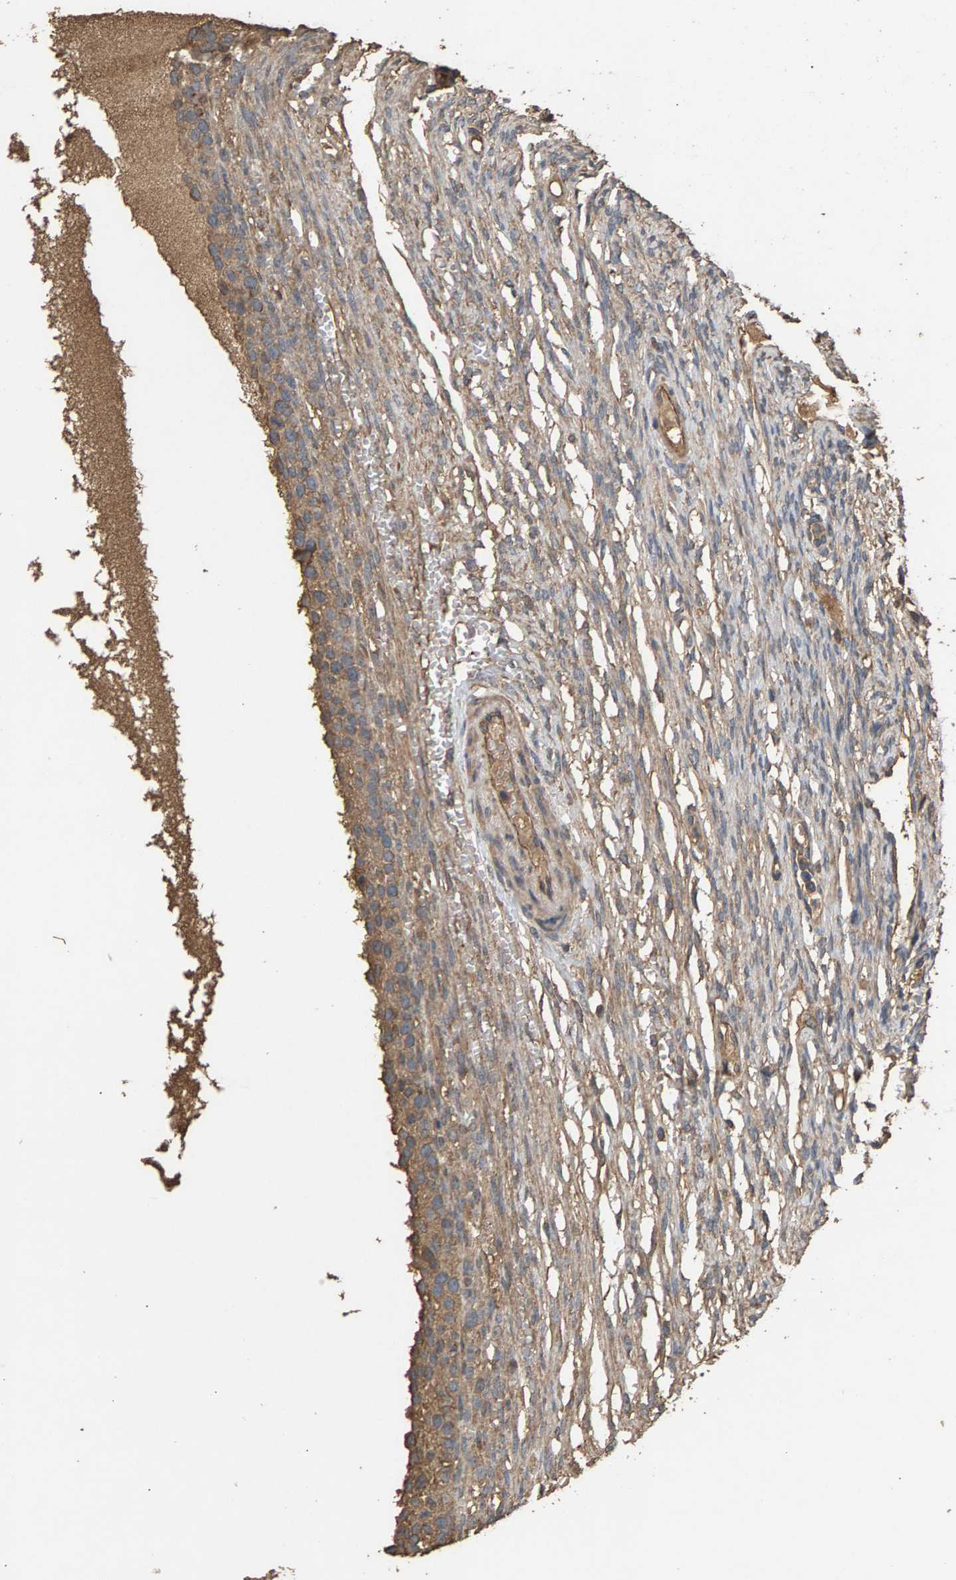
{"staining": {"intensity": "weak", "quantity": "<25%", "location": "cytoplasmic/membranous"}, "tissue": "ovary", "cell_type": "Ovarian stroma cells", "image_type": "normal", "snomed": [{"axis": "morphology", "description": "Normal tissue, NOS"}, {"axis": "topography", "description": "Ovary"}], "caption": "Immunohistochemistry histopathology image of normal ovary: ovary stained with DAB (3,3'-diaminobenzidine) exhibits no significant protein expression in ovarian stroma cells.", "gene": "HTRA3", "patient": {"sex": "female", "age": 33}}